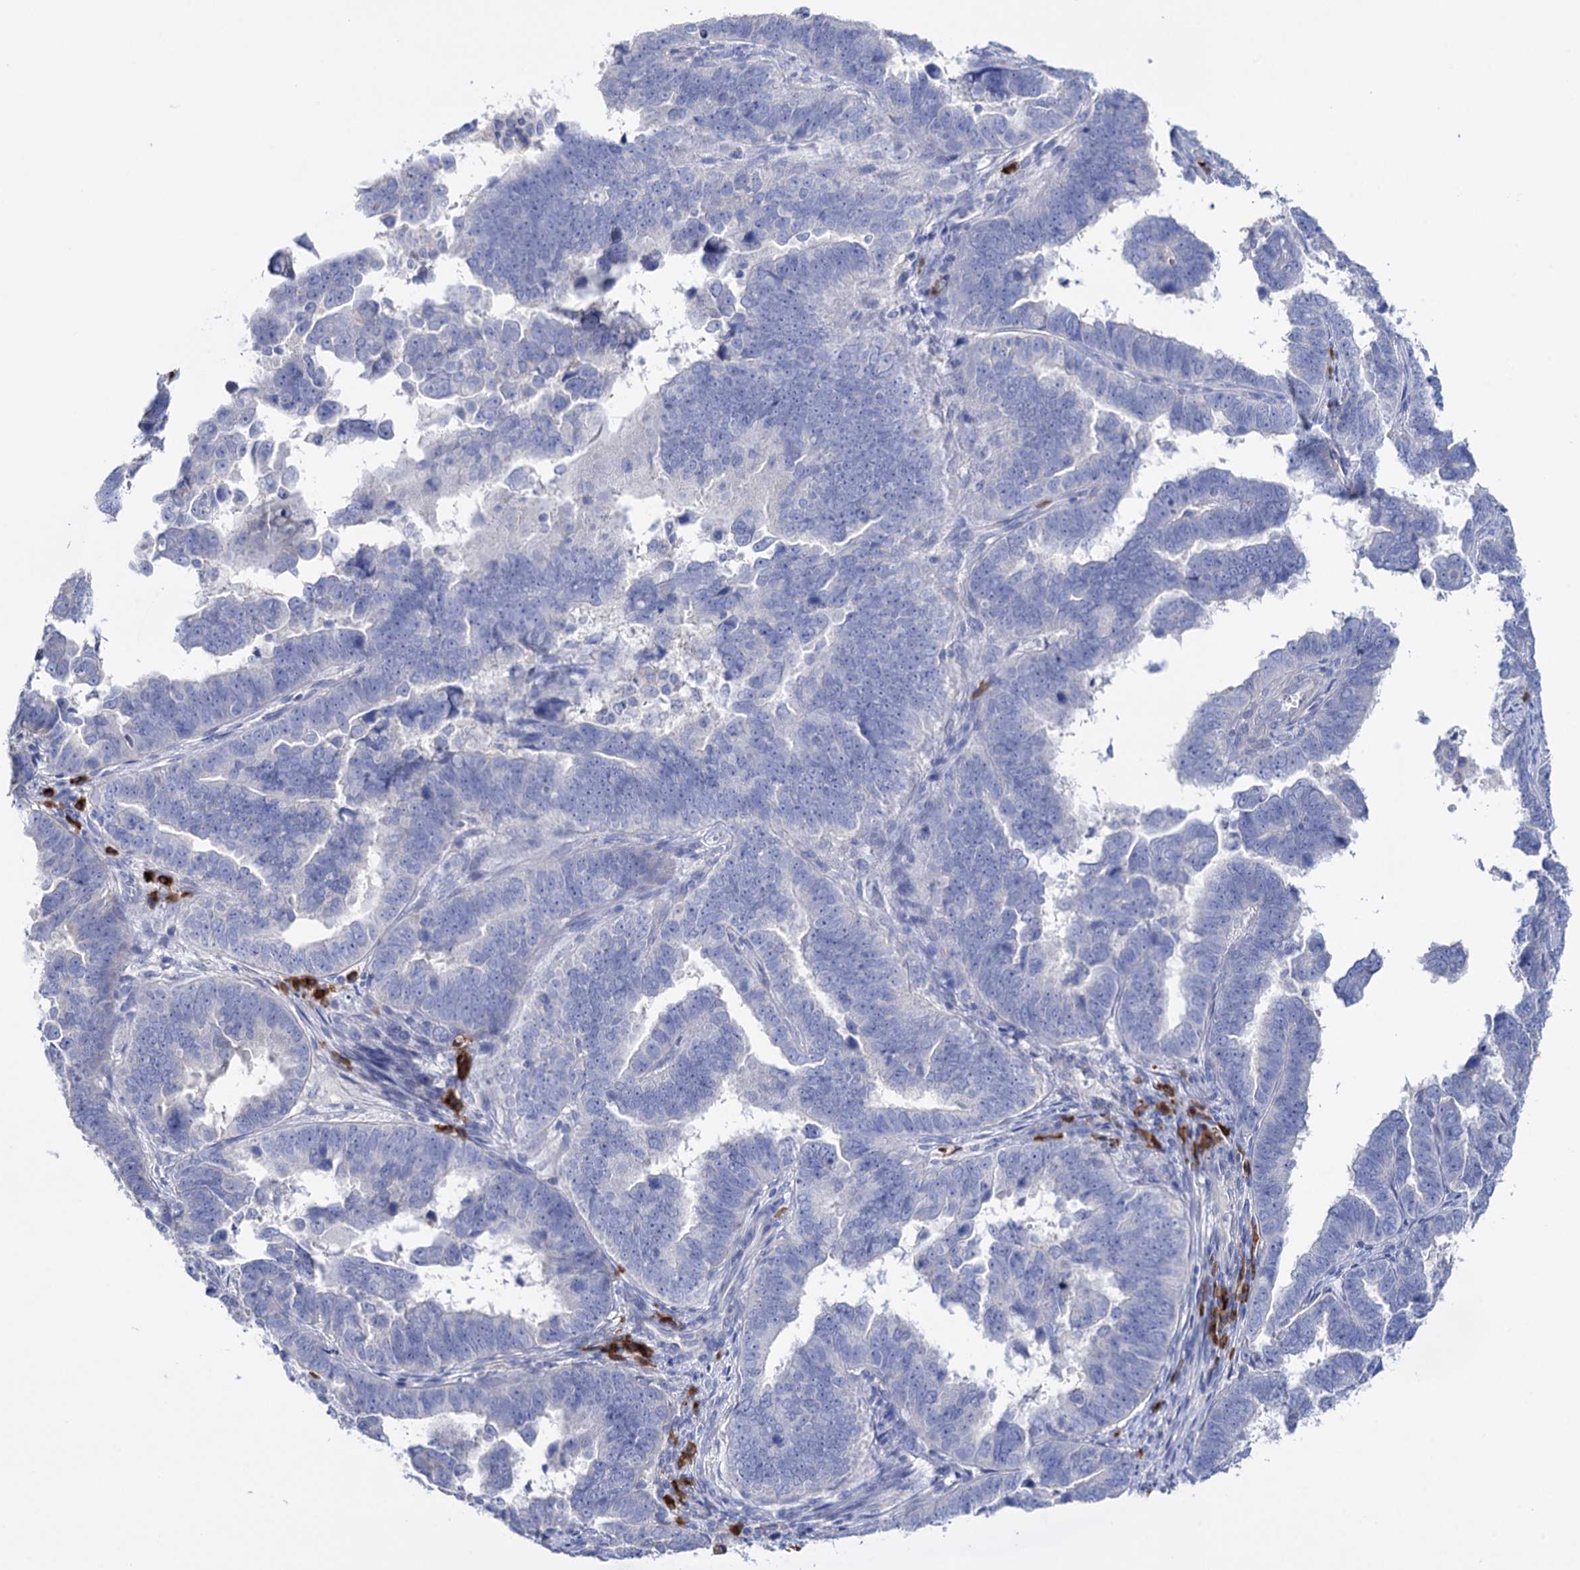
{"staining": {"intensity": "negative", "quantity": "none", "location": "none"}, "tissue": "endometrial cancer", "cell_type": "Tumor cells", "image_type": "cancer", "snomed": [{"axis": "morphology", "description": "Adenocarcinoma, NOS"}, {"axis": "topography", "description": "Endometrium"}], "caption": "Immunohistochemistry (IHC) histopathology image of neoplastic tissue: endometrial cancer (adenocarcinoma) stained with DAB (3,3'-diaminobenzidine) exhibits no significant protein expression in tumor cells.", "gene": "BBS4", "patient": {"sex": "female", "age": 75}}